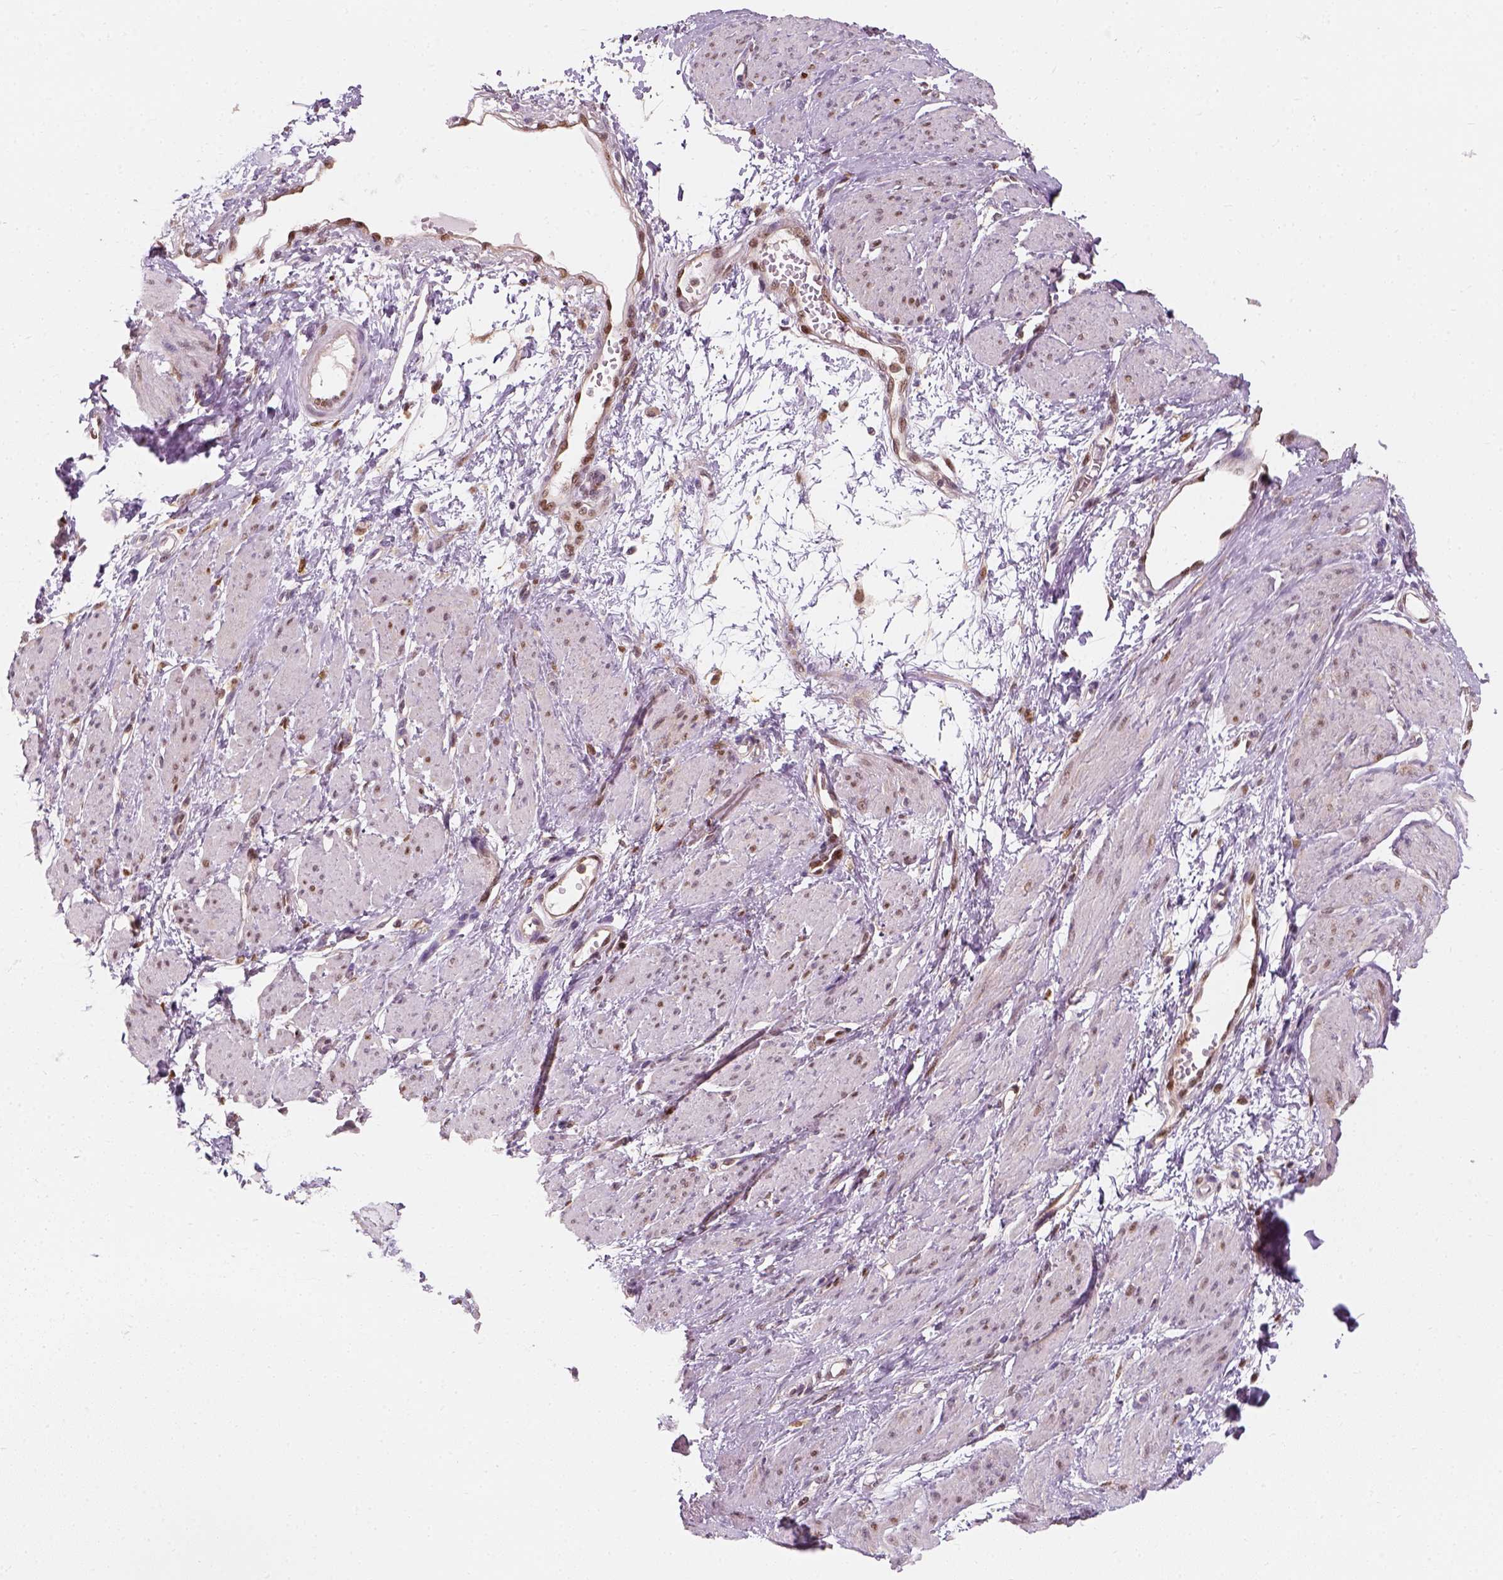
{"staining": {"intensity": "moderate", "quantity": "<25%", "location": "nuclear"}, "tissue": "smooth muscle", "cell_type": "Smooth muscle cells", "image_type": "normal", "snomed": [{"axis": "morphology", "description": "Normal tissue, NOS"}, {"axis": "topography", "description": "Smooth muscle"}, {"axis": "topography", "description": "Uterus"}], "caption": "Protein staining by IHC reveals moderate nuclear staining in approximately <25% of smooth muscle cells in normal smooth muscle.", "gene": "SQSTM1", "patient": {"sex": "female", "age": 39}}